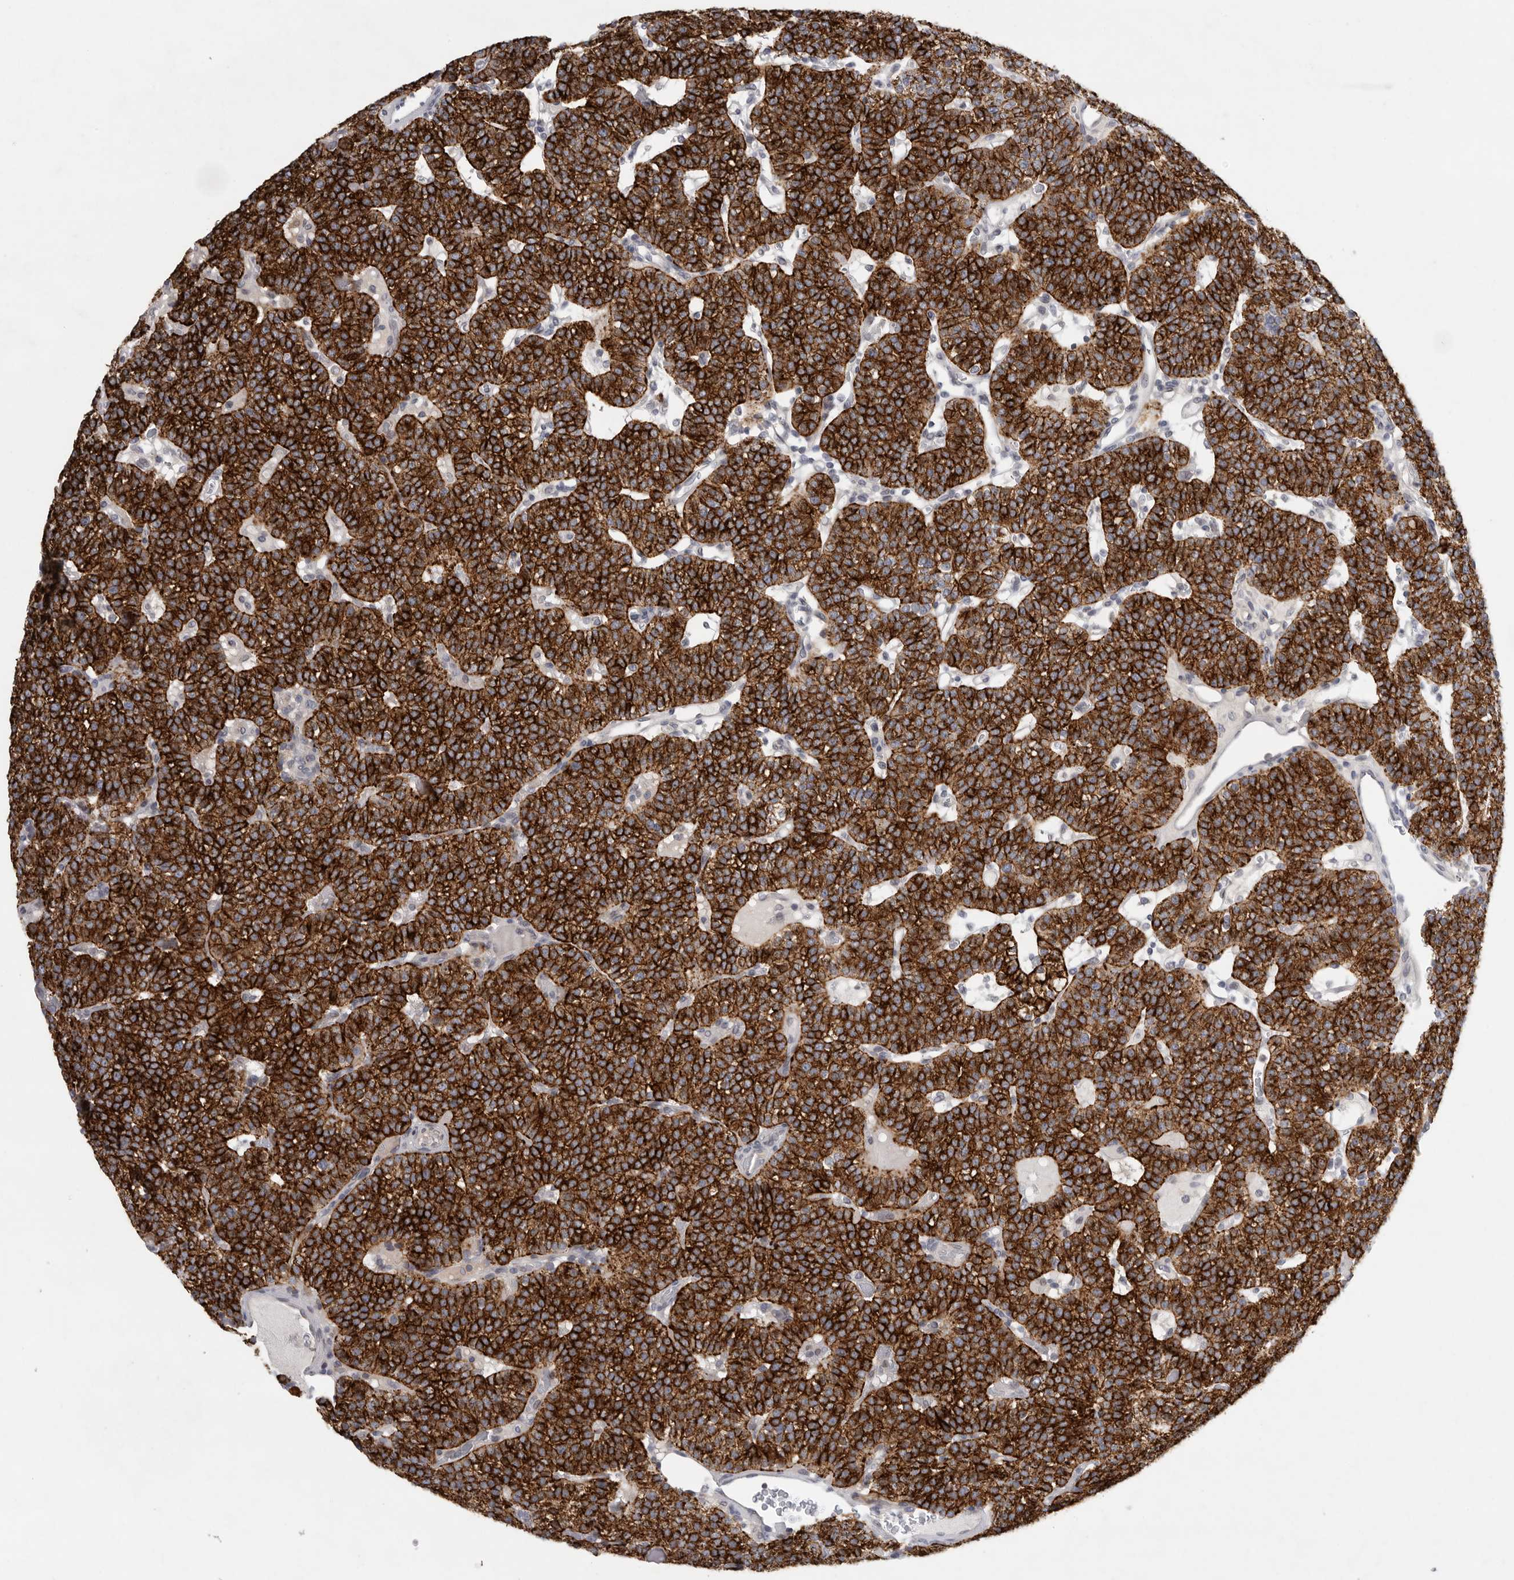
{"staining": {"intensity": "strong", "quantity": ">75%", "location": "cytoplasmic/membranous"}, "tissue": "parathyroid gland", "cell_type": "Glandular cells", "image_type": "normal", "snomed": [{"axis": "morphology", "description": "Normal tissue, NOS"}, {"axis": "topography", "description": "Parathyroid gland"}], "caption": "Brown immunohistochemical staining in unremarkable parathyroid gland demonstrates strong cytoplasmic/membranous expression in approximately >75% of glandular cells.", "gene": "TMEM69", "patient": {"sex": "male", "age": 83}}